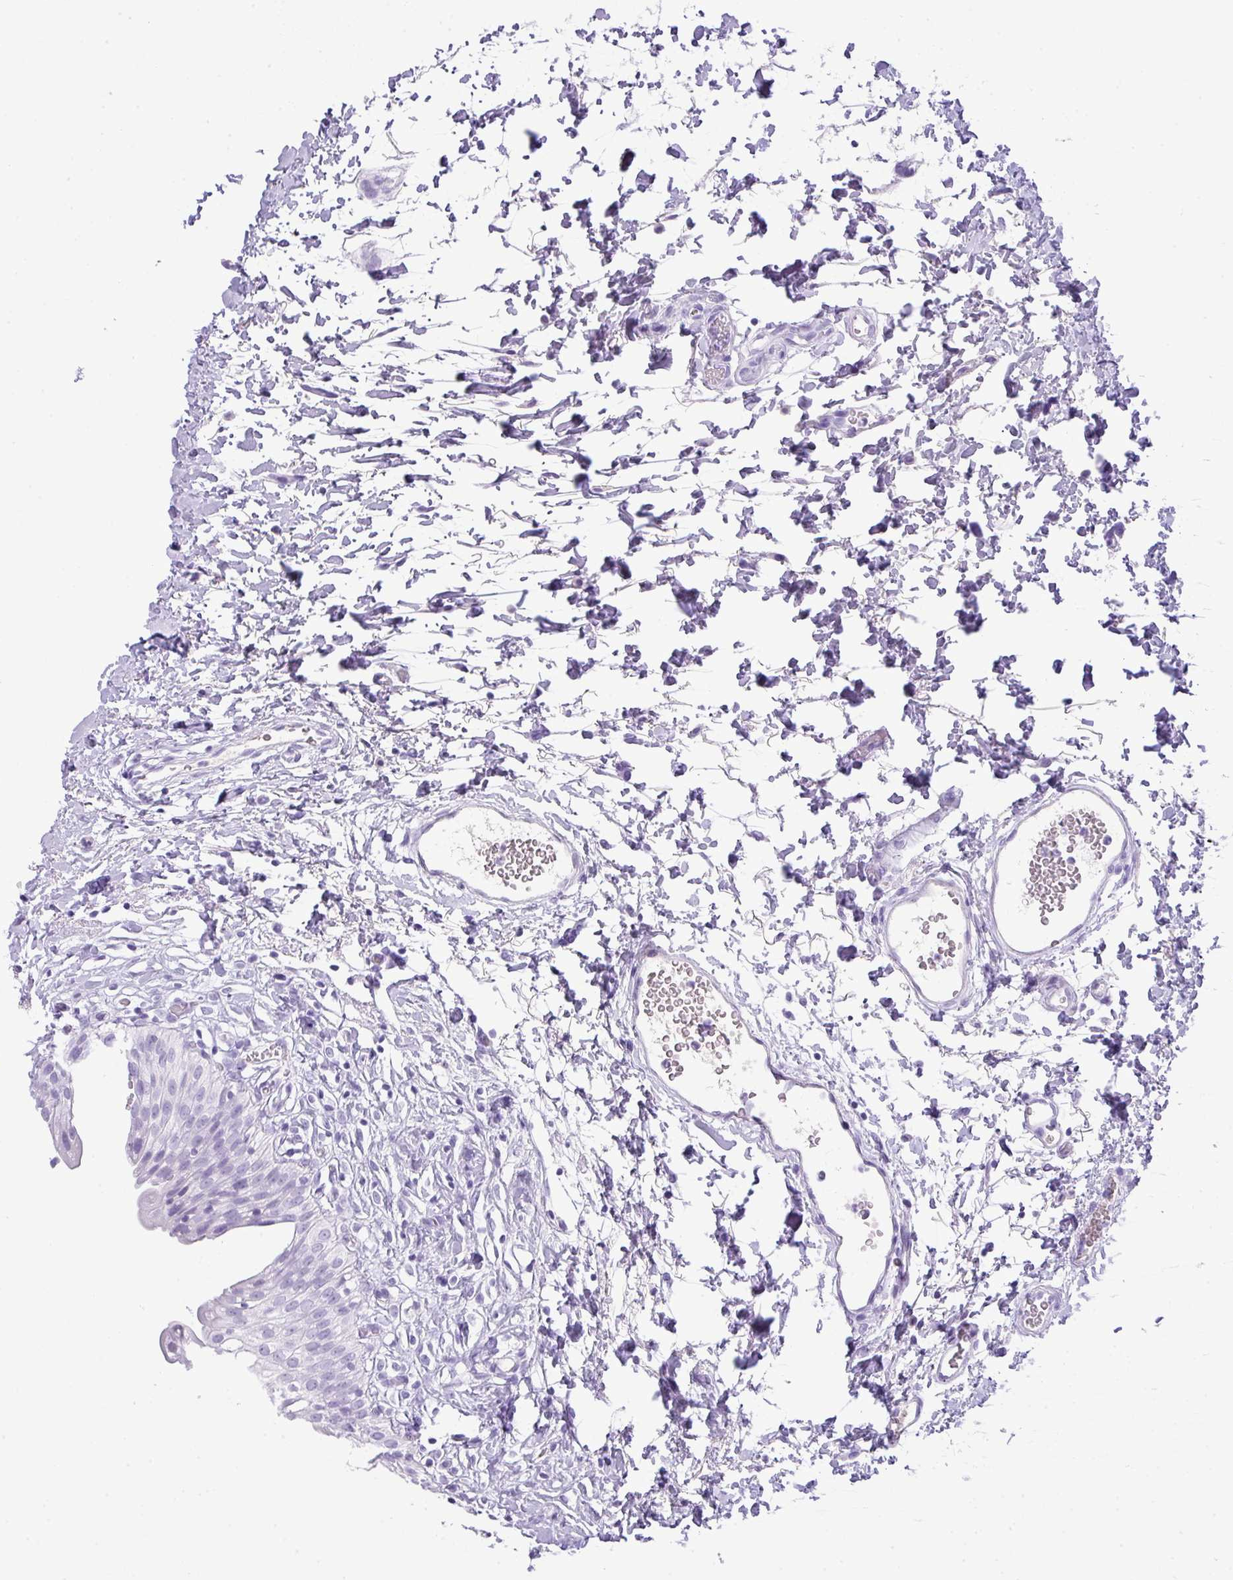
{"staining": {"intensity": "negative", "quantity": "none", "location": "none"}, "tissue": "urinary bladder", "cell_type": "Urothelial cells", "image_type": "normal", "snomed": [{"axis": "morphology", "description": "Normal tissue, NOS"}, {"axis": "topography", "description": "Urinary bladder"}], "caption": "Immunohistochemistry (IHC) photomicrograph of normal urinary bladder: human urinary bladder stained with DAB demonstrates no significant protein positivity in urothelial cells. The staining is performed using DAB (3,3'-diaminobenzidine) brown chromogen with nuclei counter-stained in using hematoxylin.", "gene": "TNP1", "patient": {"sex": "male", "age": 51}}